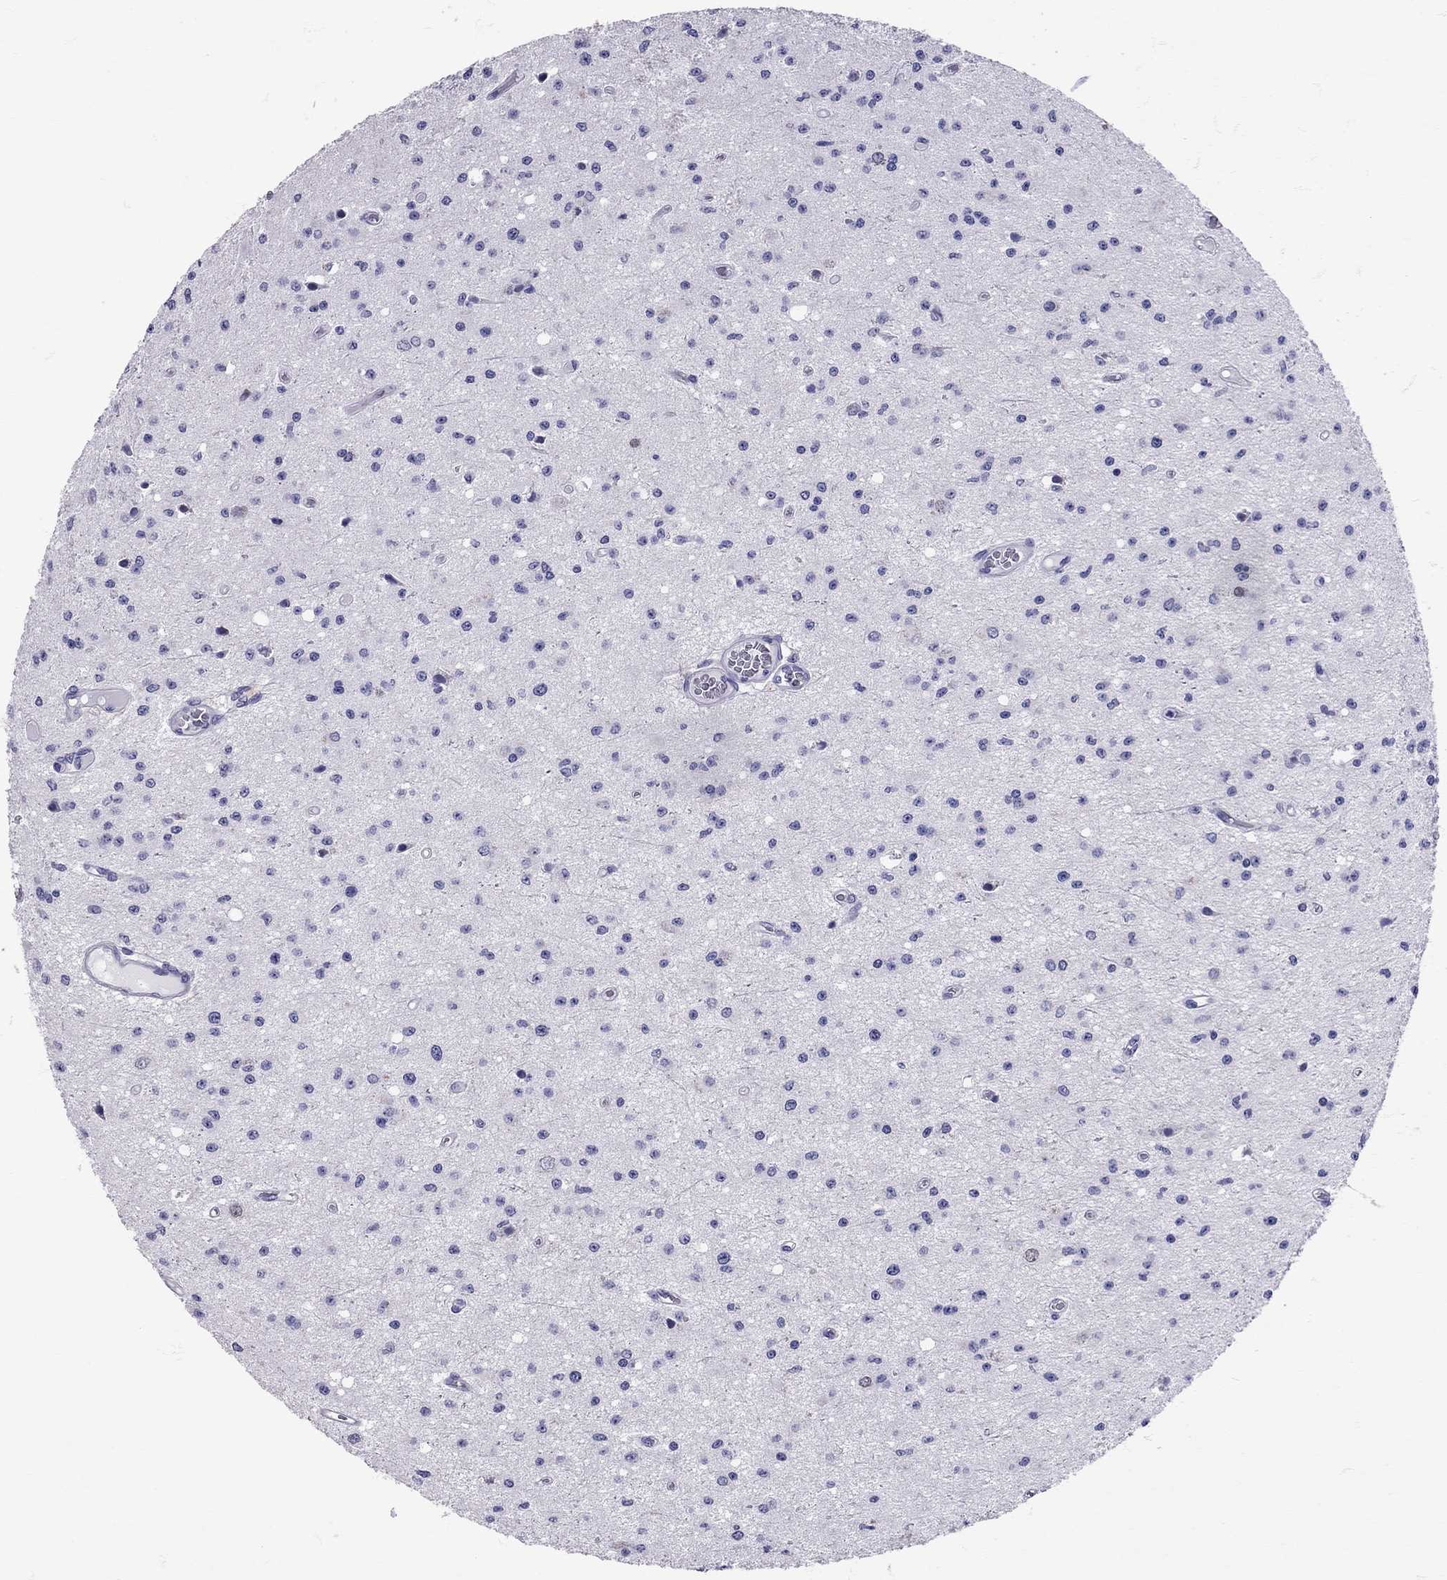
{"staining": {"intensity": "negative", "quantity": "none", "location": "none"}, "tissue": "glioma", "cell_type": "Tumor cells", "image_type": "cancer", "snomed": [{"axis": "morphology", "description": "Glioma, malignant, Low grade"}, {"axis": "topography", "description": "Brain"}], "caption": "High power microscopy photomicrograph of an immunohistochemistry (IHC) image of malignant glioma (low-grade), revealing no significant positivity in tumor cells.", "gene": "TBR1", "patient": {"sex": "female", "age": 45}}